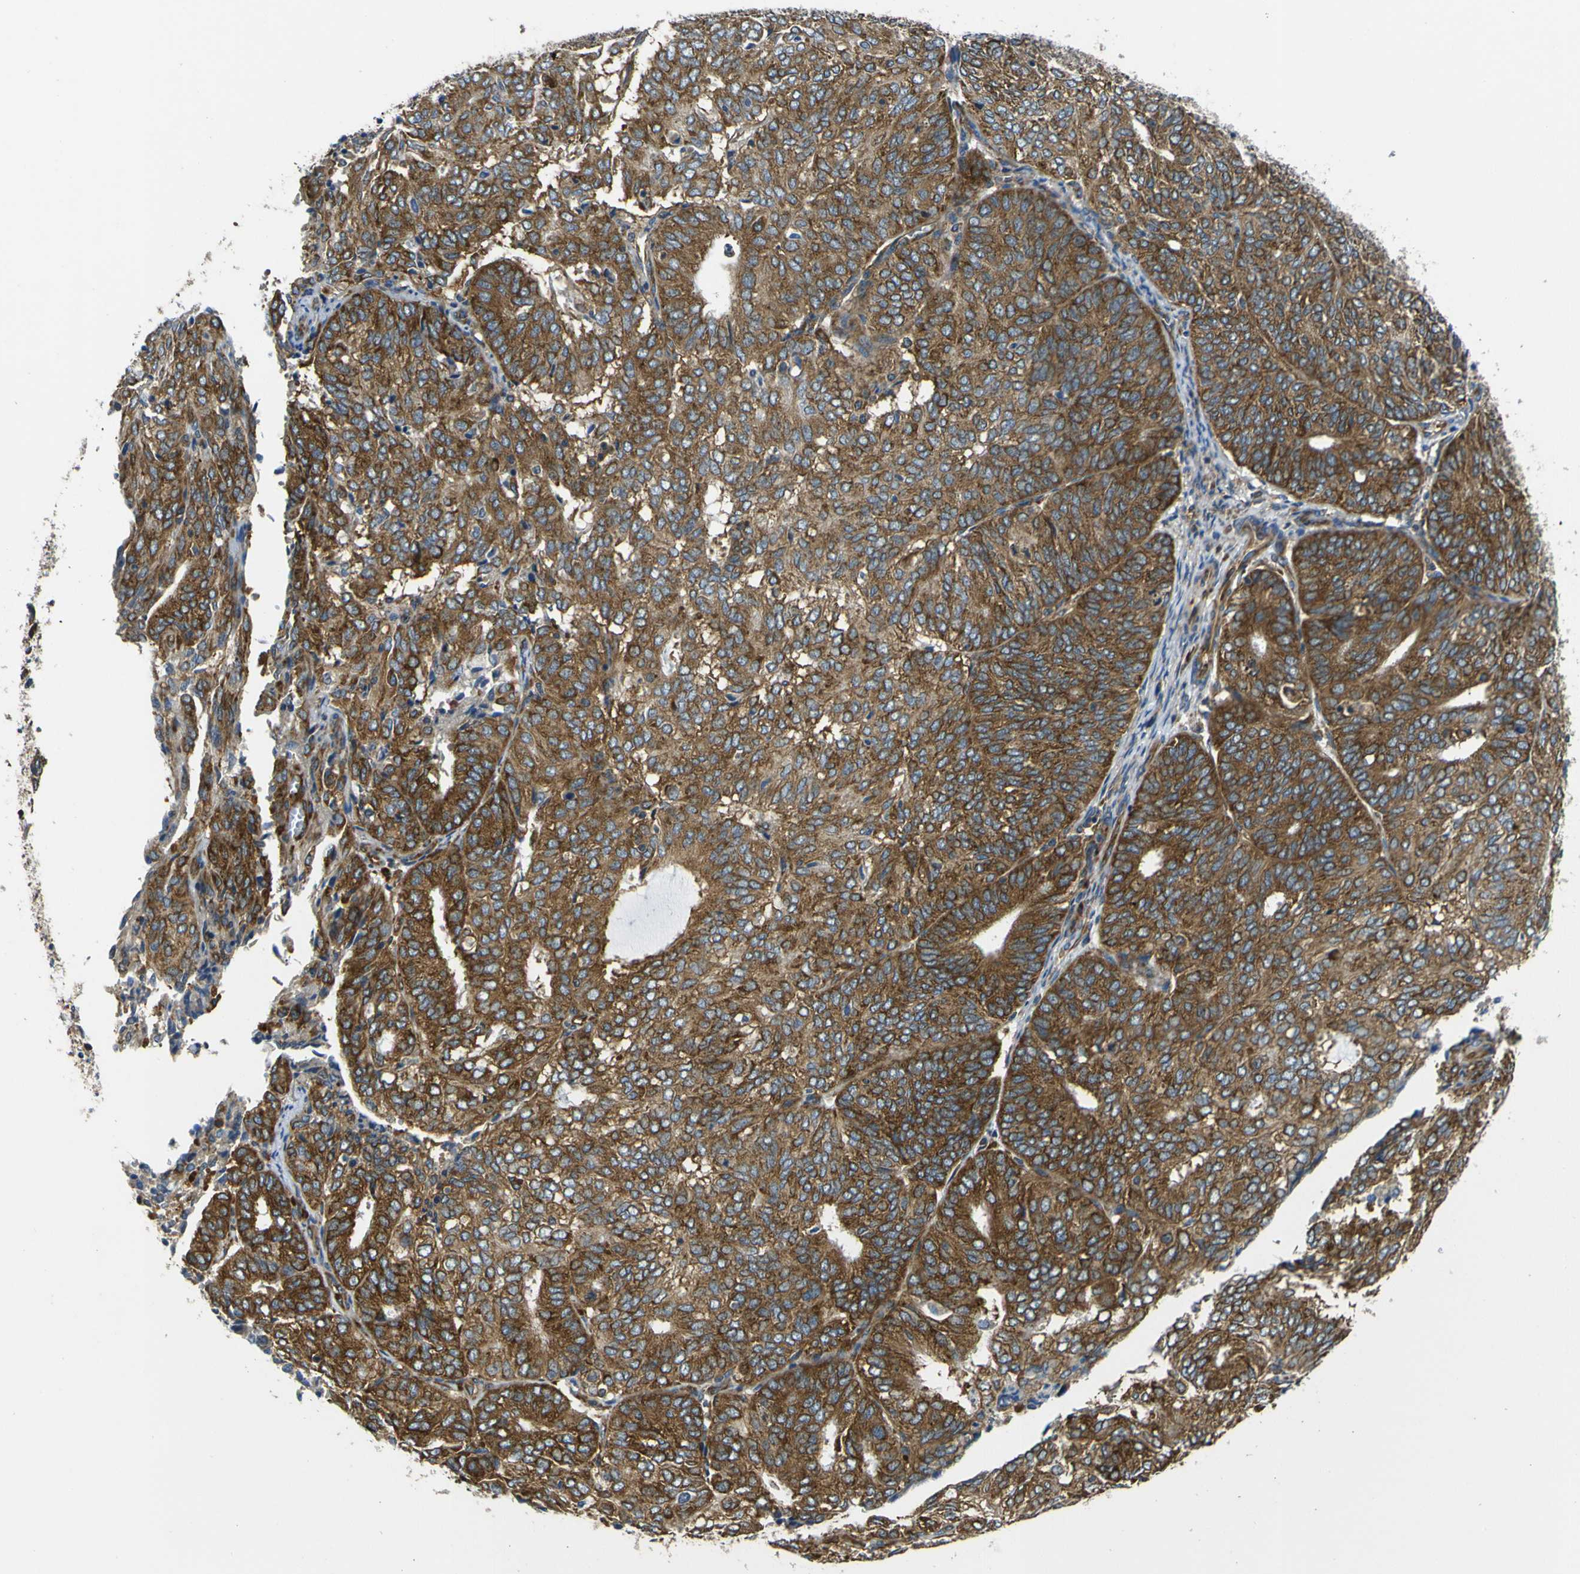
{"staining": {"intensity": "moderate", "quantity": ">75%", "location": "cytoplasmic/membranous"}, "tissue": "endometrial cancer", "cell_type": "Tumor cells", "image_type": "cancer", "snomed": [{"axis": "morphology", "description": "Adenocarcinoma, NOS"}, {"axis": "topography", "description": "Uterus"}], "caption": "Tumor cells exhibit moderate cytoplasmic/membranous positivity in about >75% of cells in endometrial cancer.", "gene": "RPSA", "patient": {"sex": "female", "age": 60}}